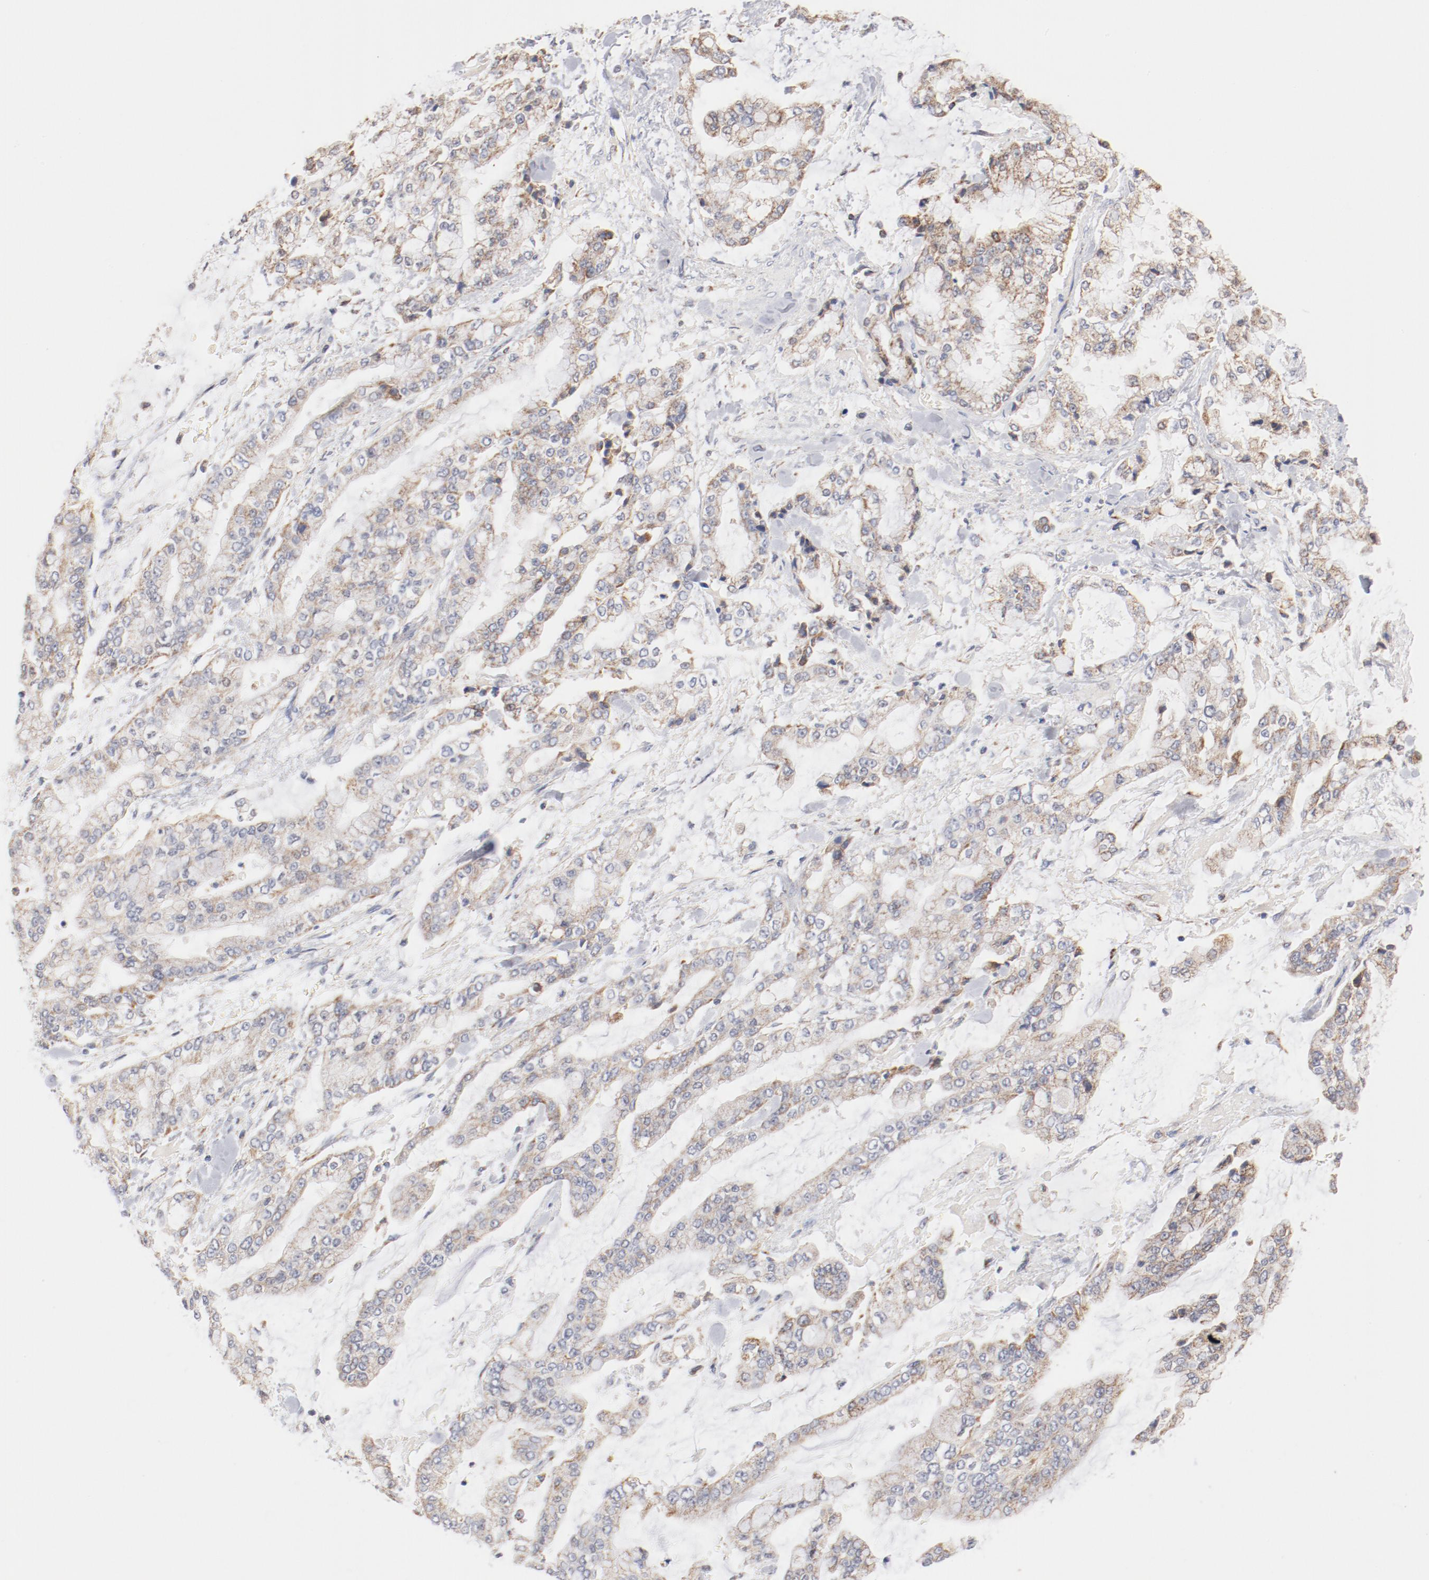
{"staining": {"intensity": "moderate", "quantity": ">75%", "location": "cytoplasmic/membranous"}, "tissue": "stomach cancer", "cell_type": "Tumor cells", "image_type": "cancer", "snomed": [{"axis": "morphology", "description": "Normal tissue, NOS"}, {"axis": "morphology", "description": "Adenocarcinoma, NOS"}, {"axis": "topography", "description": "Stomach, upper"}, {"axis": "topography", "description": "Stomach"}], "caption": "A medium amount of moderate cytoplasmic/membranous staining is appreciated in approximately >75% of tumor cells in stomach cancer (adenocarcinoma) tissue. (IHC, brightfield microscopy, high magnification).", "gene": "MRPL58", "patient": {"sex": "male", "age": 76}}